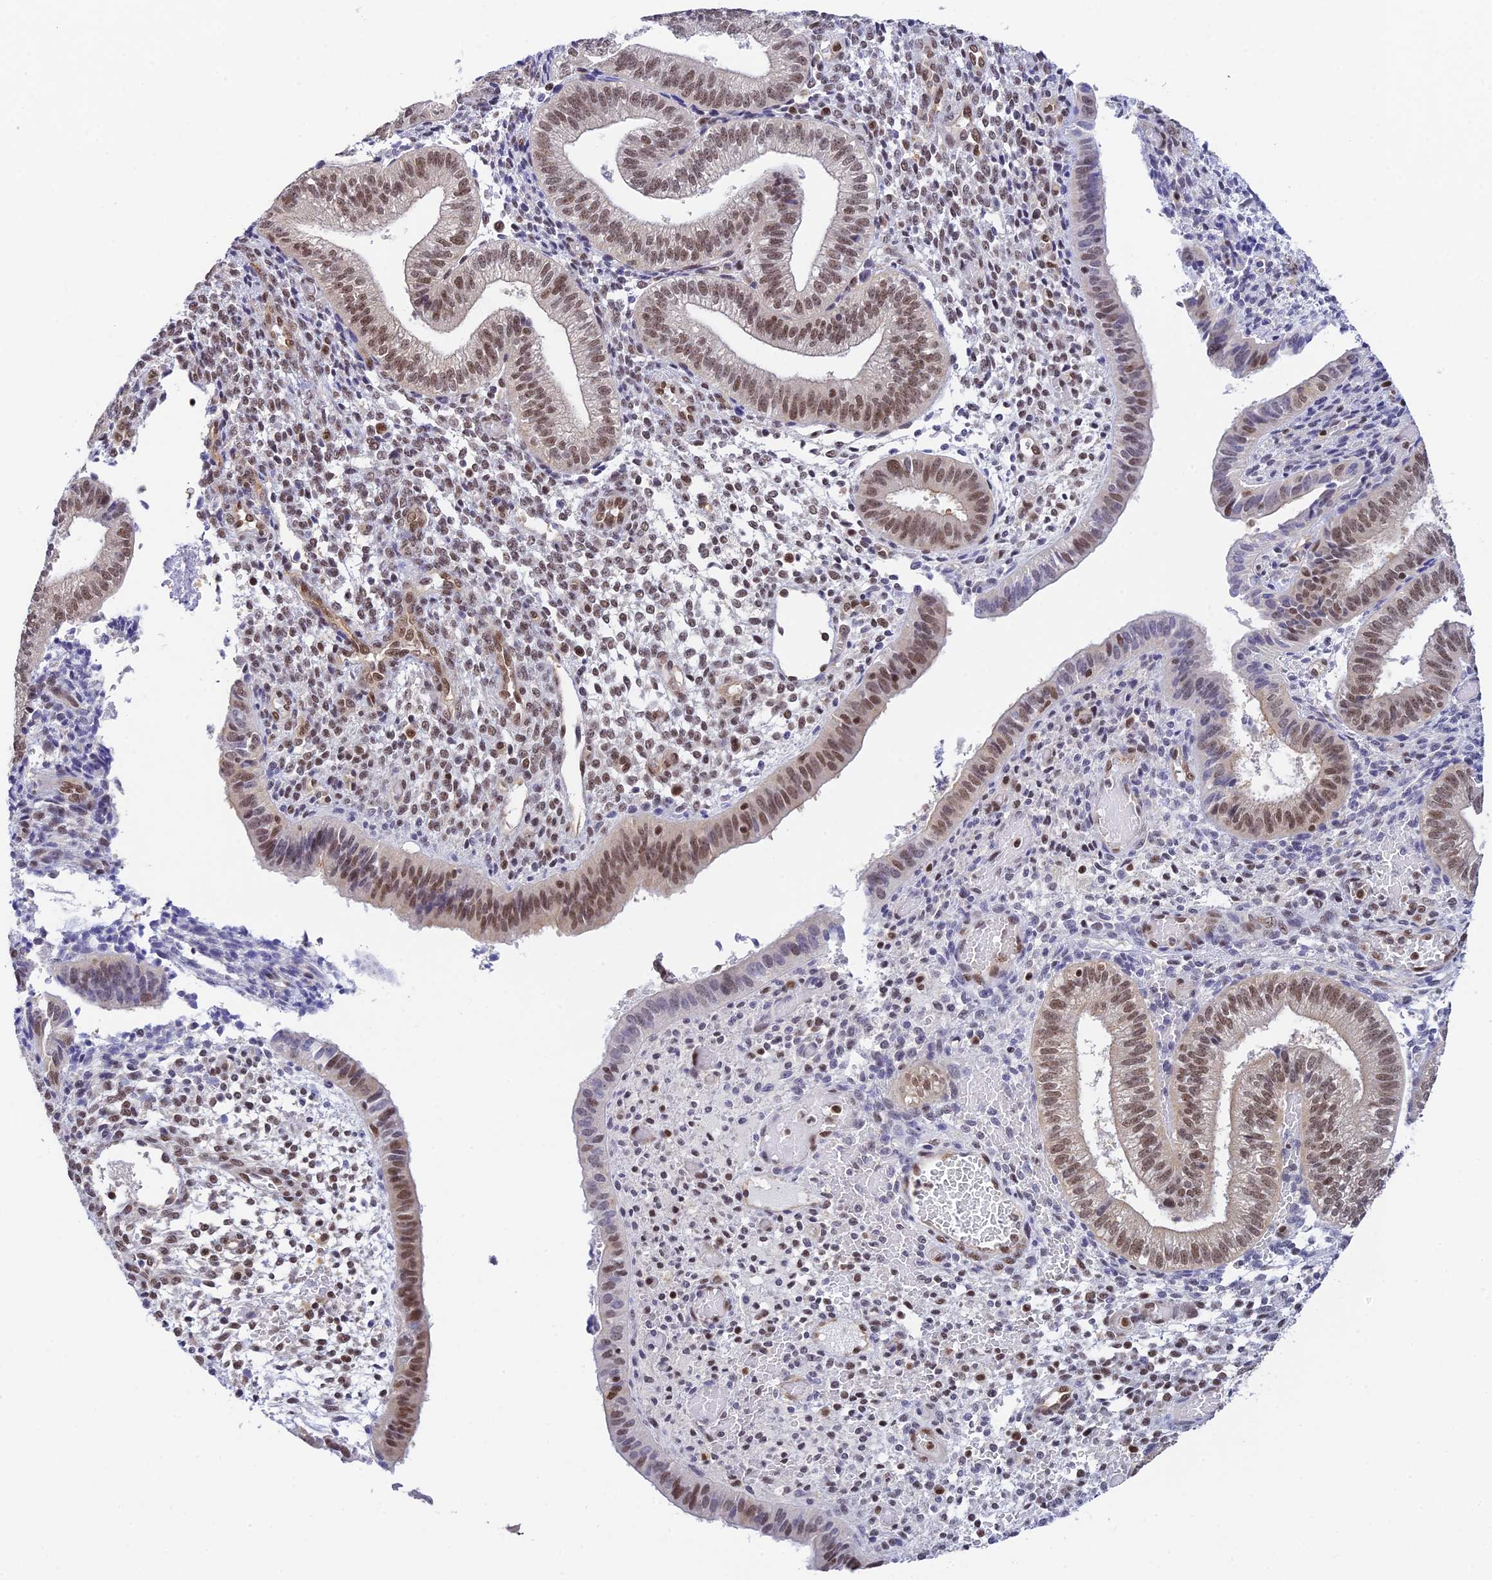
{"staining": {"intensity": "weak", "quantity": "<25%", "location": "nuclear"}, "tissue": "endometrium", "cell_type": "Cells in endometrial stroma", "image_type": "normal", "snomed": [{"axis": "morphology", "description": "Normal tissue, NOS"}, {"axis": "topography", "description": "Endometrium"}], "caption": "This photomicrograph is of unremarkable endometrium stained with immunohistochemistry (IHC) to label a protein in brown with the nuclei are counter-stained blue. There is no positivity in cells in endometrial stroma.", "gene": "THAP11", "patient": {"sex": "female", "age": 34}}